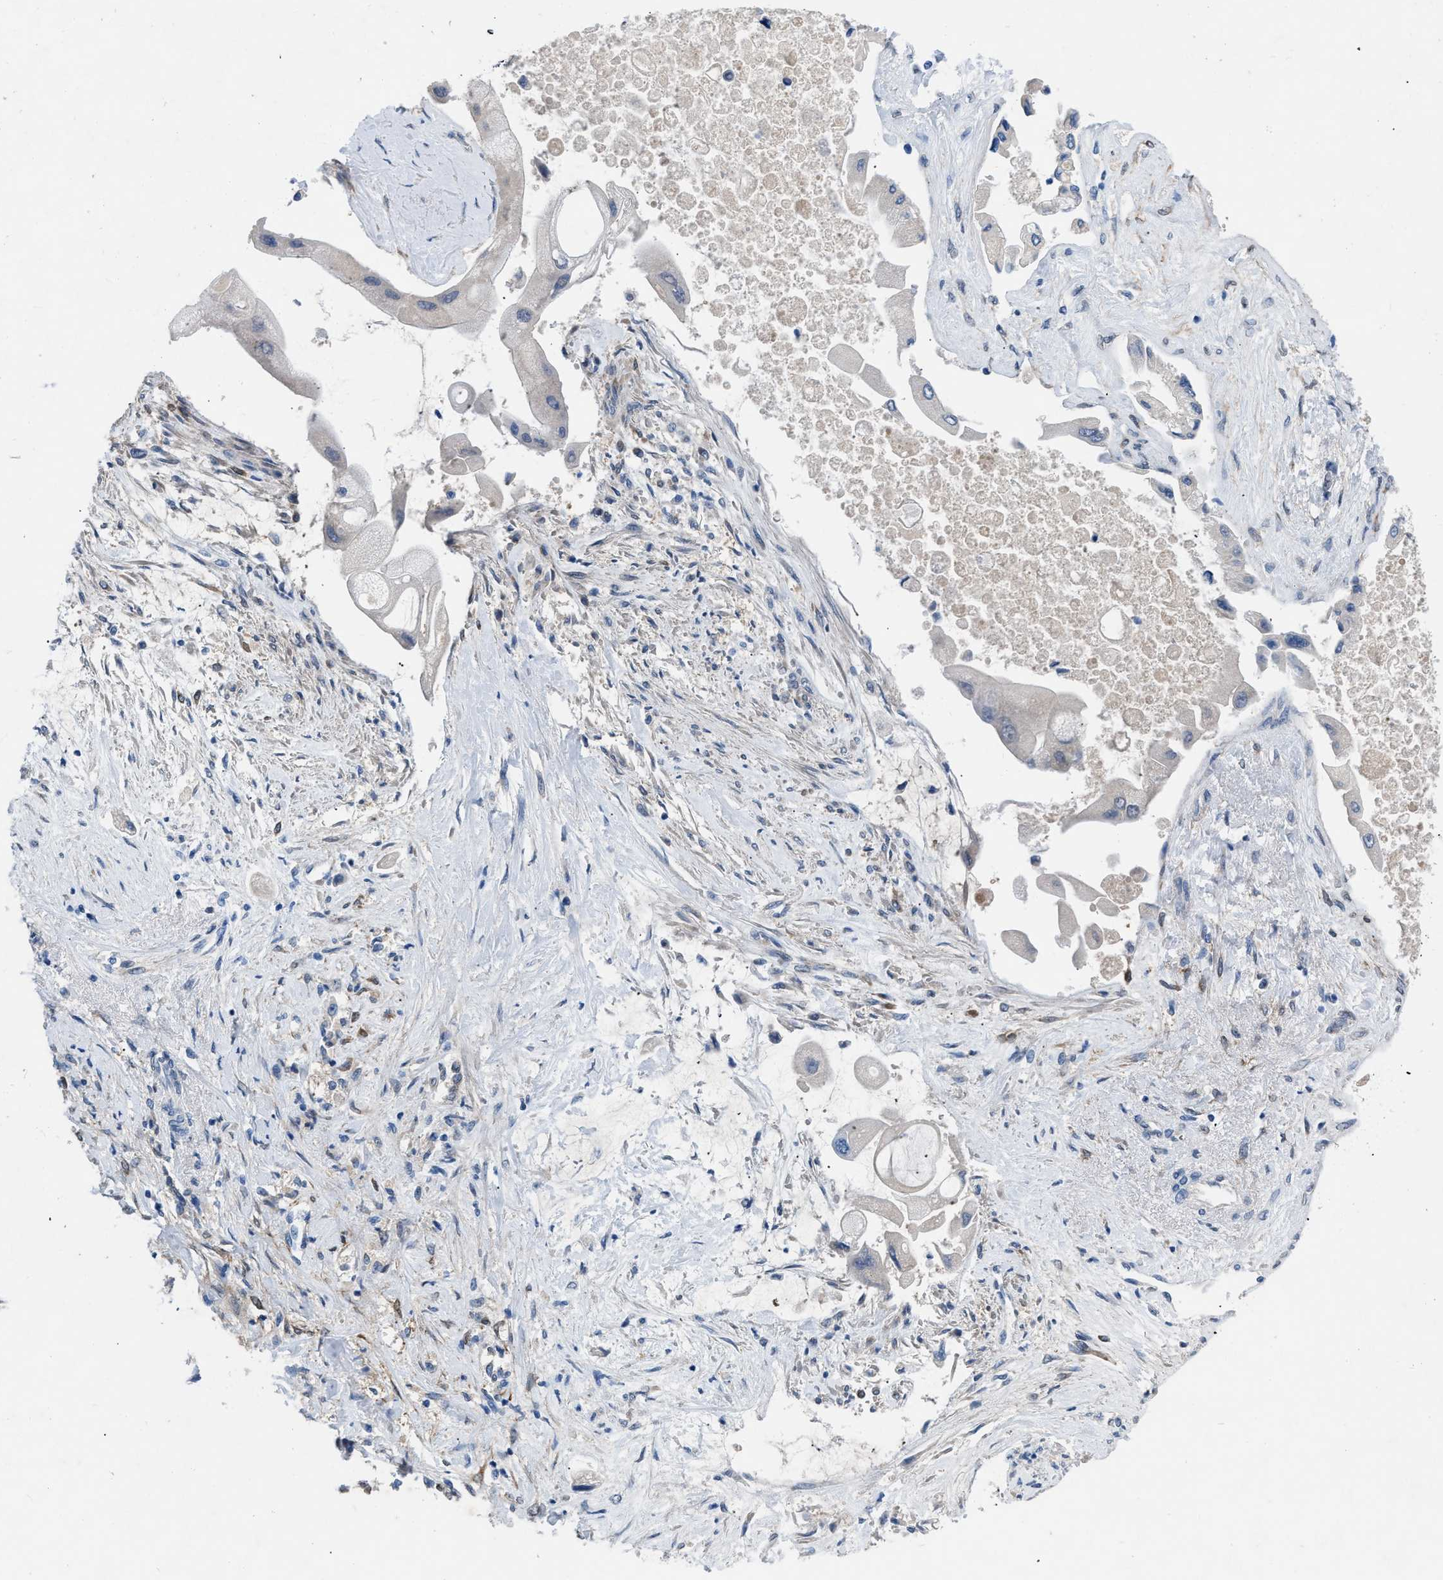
{"staining": {"intensity": "negative", "quantity": "none", "location": "none"}, "tissue": "liver cancer", "cell_type": "Tumor cells", "image_type": "cancer", "snomed": [{"axis": "morphology", "description": "Cholangiocarcinoma"}, {"axis": "topography", "description": "Liver"}], "caption": "High power microscopy photomicrograph of an immunohistochemistry micrograph of cholangiocarcinoma (liver), revealing no significant expression in tumor cells. (Immunohistochemistry, brightfield microscopy, high magnification).", "gene": "RBP1", "patient": {"sex": "male", "age": 50}}